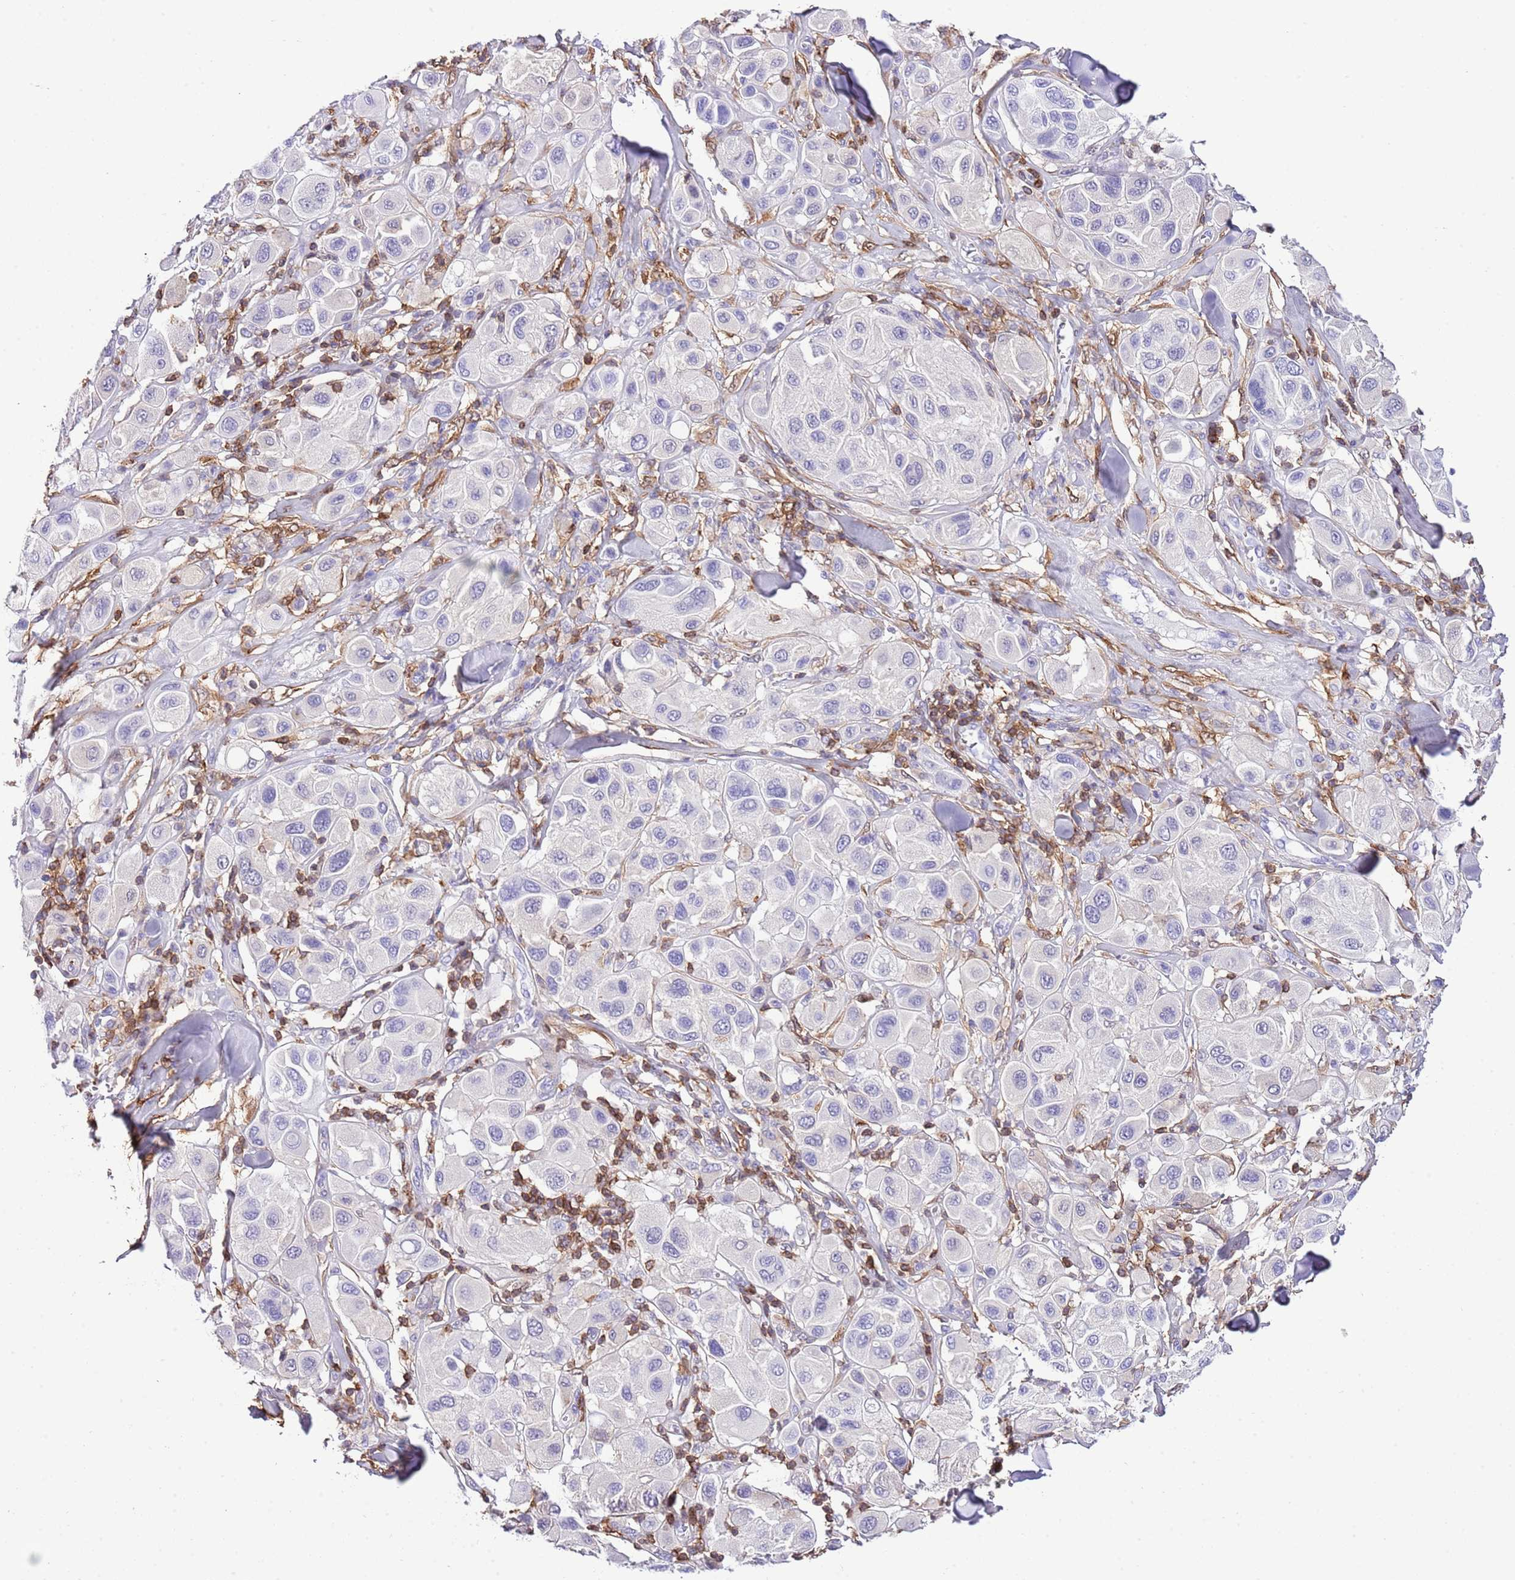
{"staining": {"intensity": "negative", "quantity": "none", "location": "none"}, "tissue": "melanoma", "cell_type": "Tumor cells", "image_type": "cancer", "snomed": [{"axis": "morphology", "description": "Malignant melanoma, Metastatic site"}, {"axis": "topography", "description": "Skin"}], "caption": "Immunohistochemistry of malignant melanoma (metastatic site) reveals no staining in tumor cells. (Stains: DAB IHC with hematoxylin counter stain, Microscopy: brightfield microscopy at high magnification).", "gene": "CNN2", "patient": {"sex": "male", "age": 41}}